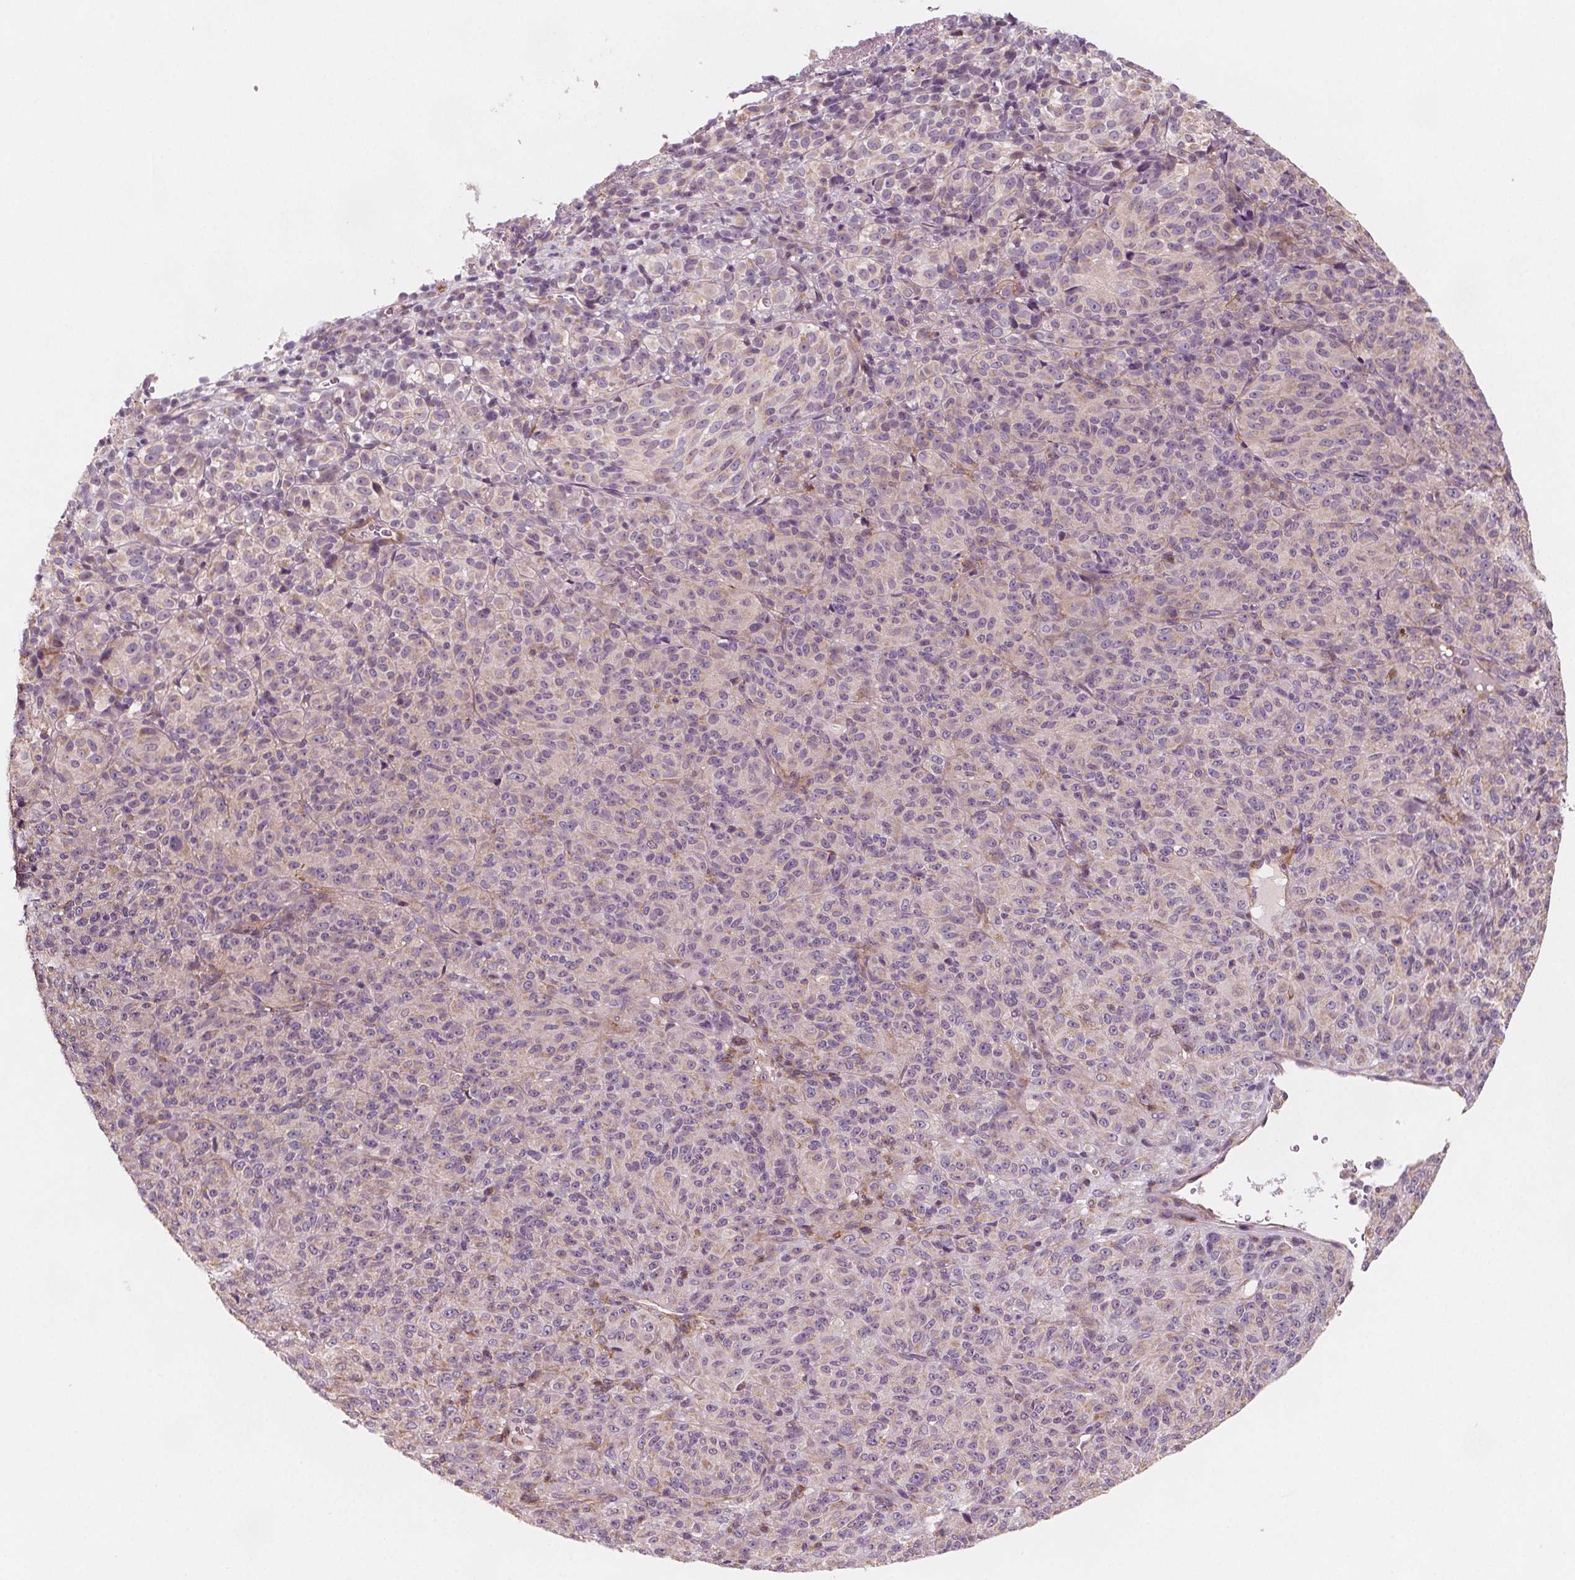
{"staining": {"intensity": "weak", "quantity": "<25%", "location": "cytoplasmic/membranous"}, "tissue": "melanoma", "cell_type": "Tumor cells", "image_type": "cancer", "snomed": [{"axis": "morphology", "description": "Malignant melanoma, Metastatic site"}, {"axis": "topography", "description": "Brain"}], "caption": "DAB (3,3'-diaminobenzidine) immunohistochemical staining of melanoma displays no significant positivity in tumor cells.", "gene": "ADAM33", "patient": {"sex": "female", "age": 56}}